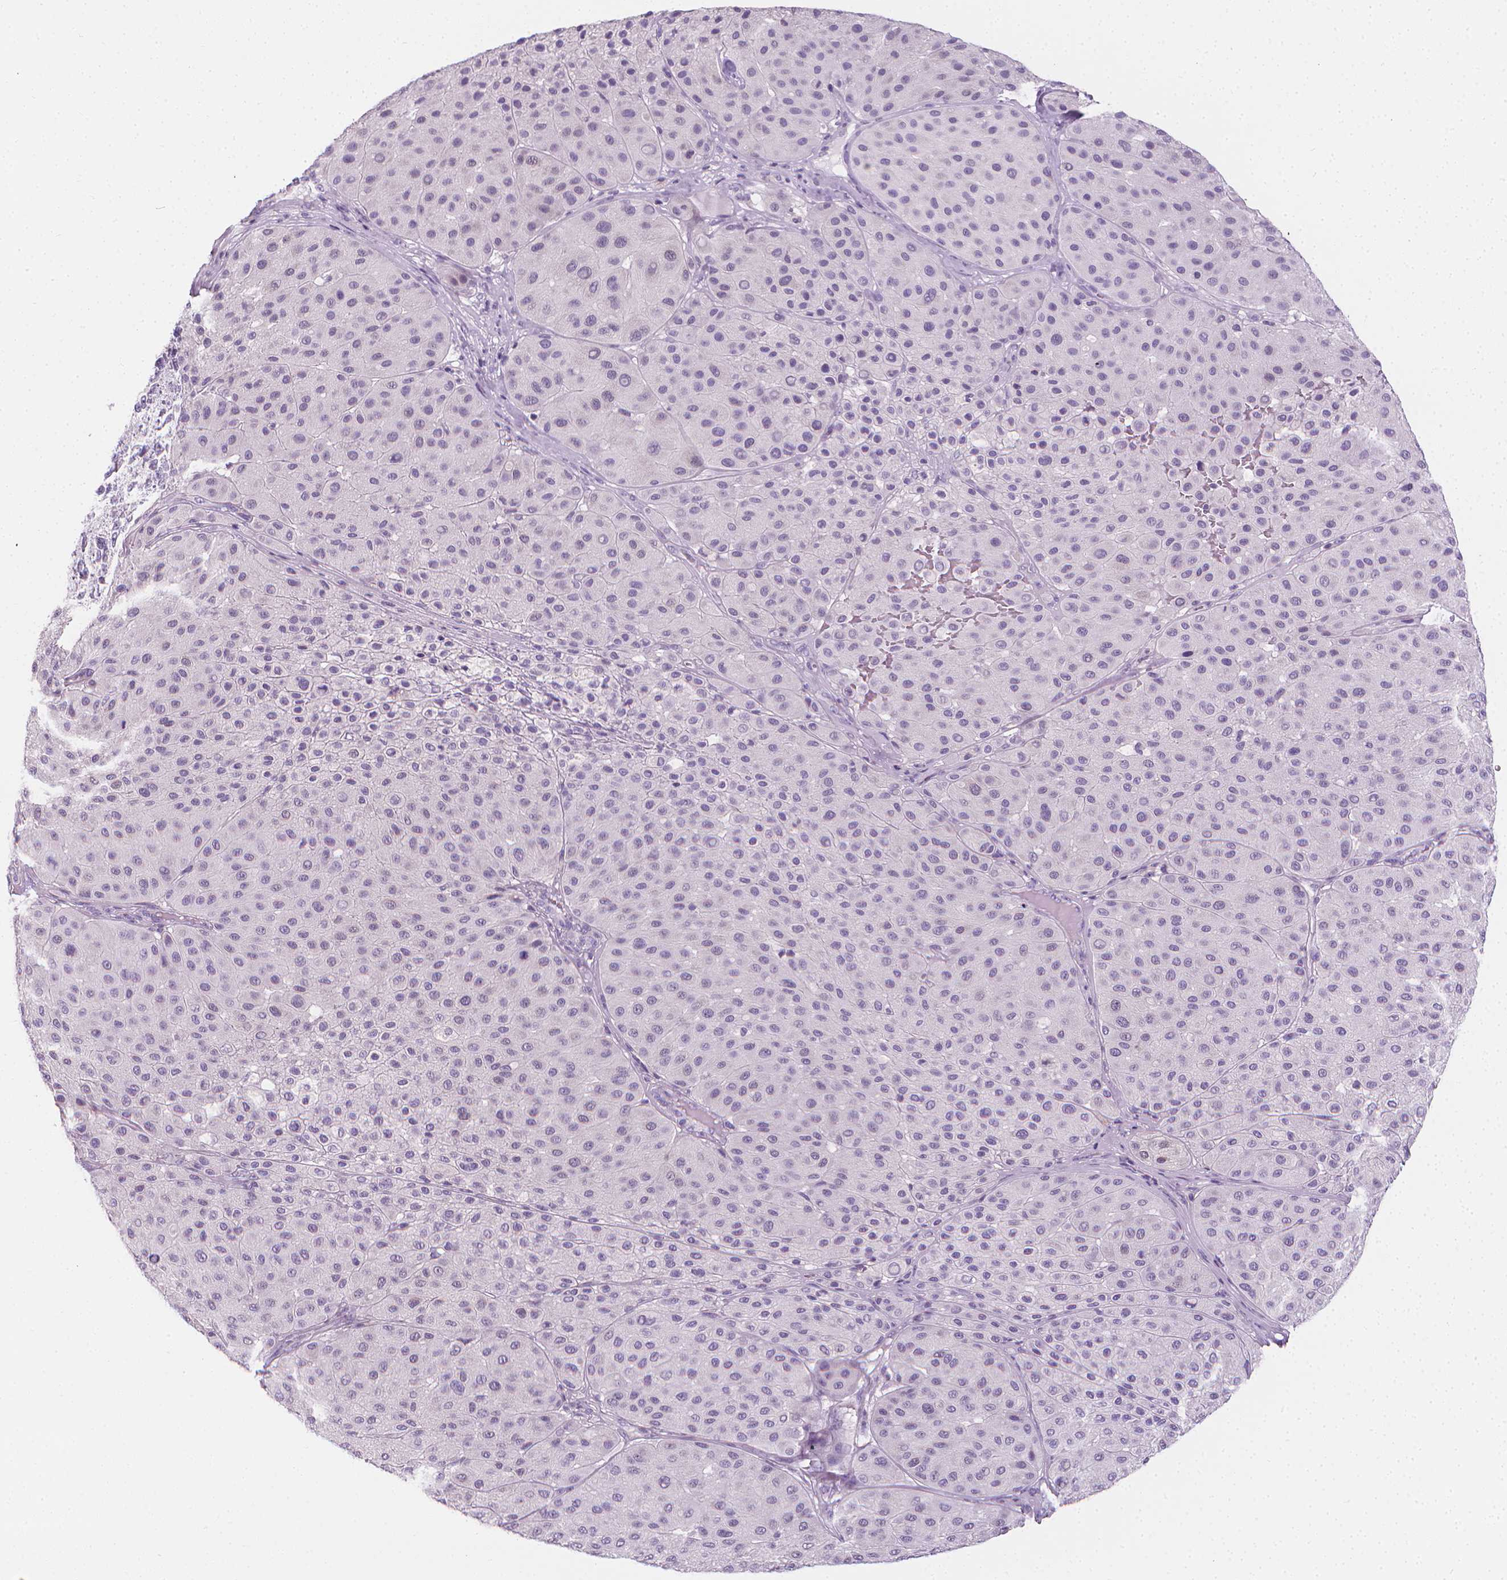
{"staining": {"intensity": "negative", "quantity": "none", "location": "none"}, "tissue": "melanoma", "cell_type": "Tumor cells", "image_type": "cancer", "snomed": [{"axis": "morphology", "description": "Malignant melanoma, Metastatic site"}, {"axis": "topography", "description": "Smooth muscle"}], "caption": "Malignant melanoma (metastatic site) stained for a protein using immunohistochemistry (IHC) shows no expression tumor cells.", "gene": "DCAF8L1", "patient": {"sex": "male", "age": 41}}